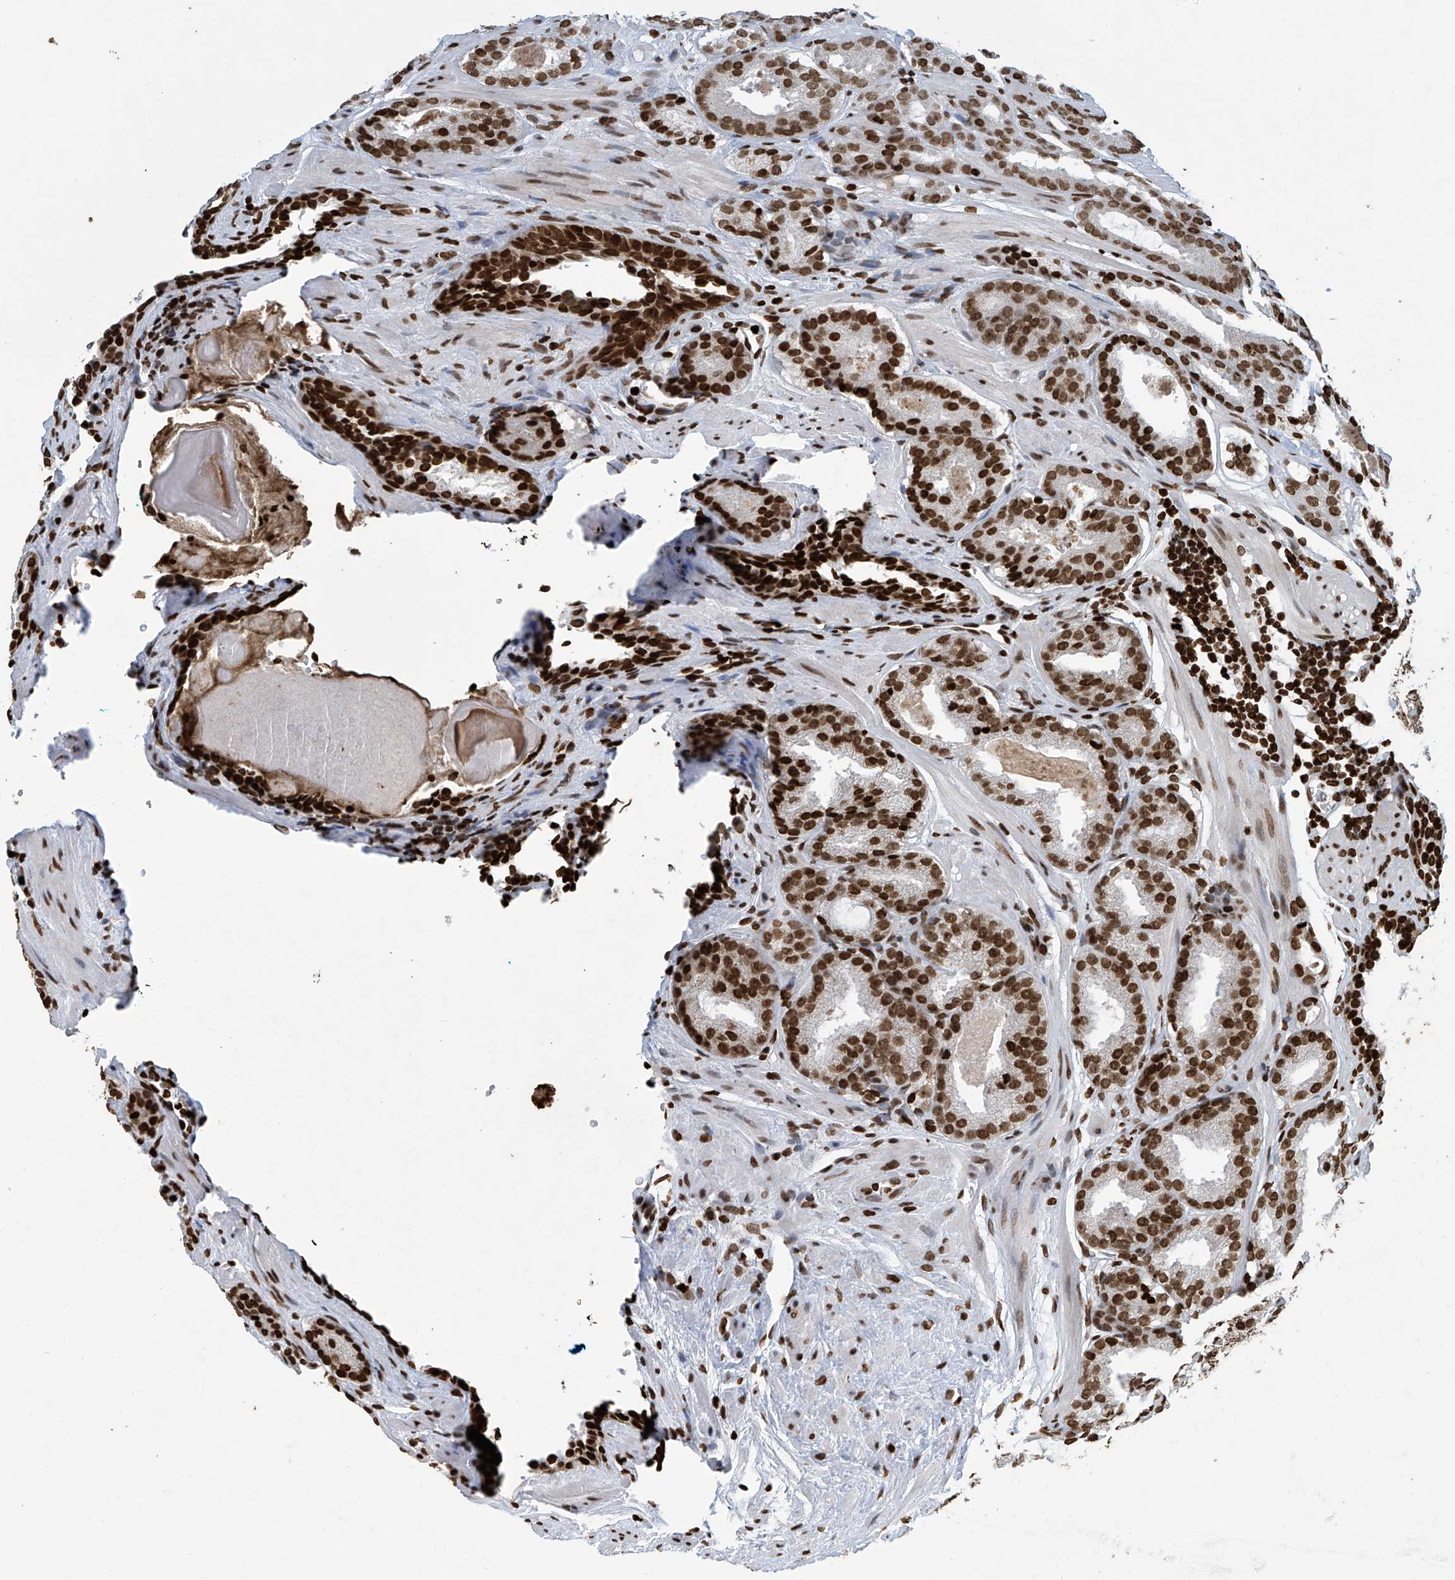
{"staining": {"intensity": "strong", "quantity": ">75%", "location": "nuclear"}, "tissue": "prostate cancer", "cell_type": "Tumor cells", "image_type": "cancer", "snomed": [{"axis": "morphology", "description": "Adenocarcinoma, Low grade"}, {"axis": "topography", "description": "Prostate"}], "caption": "Protein expression analysis of prostate cancer (low-grade adenocarcinoma) displays strong nuclear staining in approximately >75% of tumor cells.", "gene": "H4C16", "patient": {"sex": "male", "age": 69}}